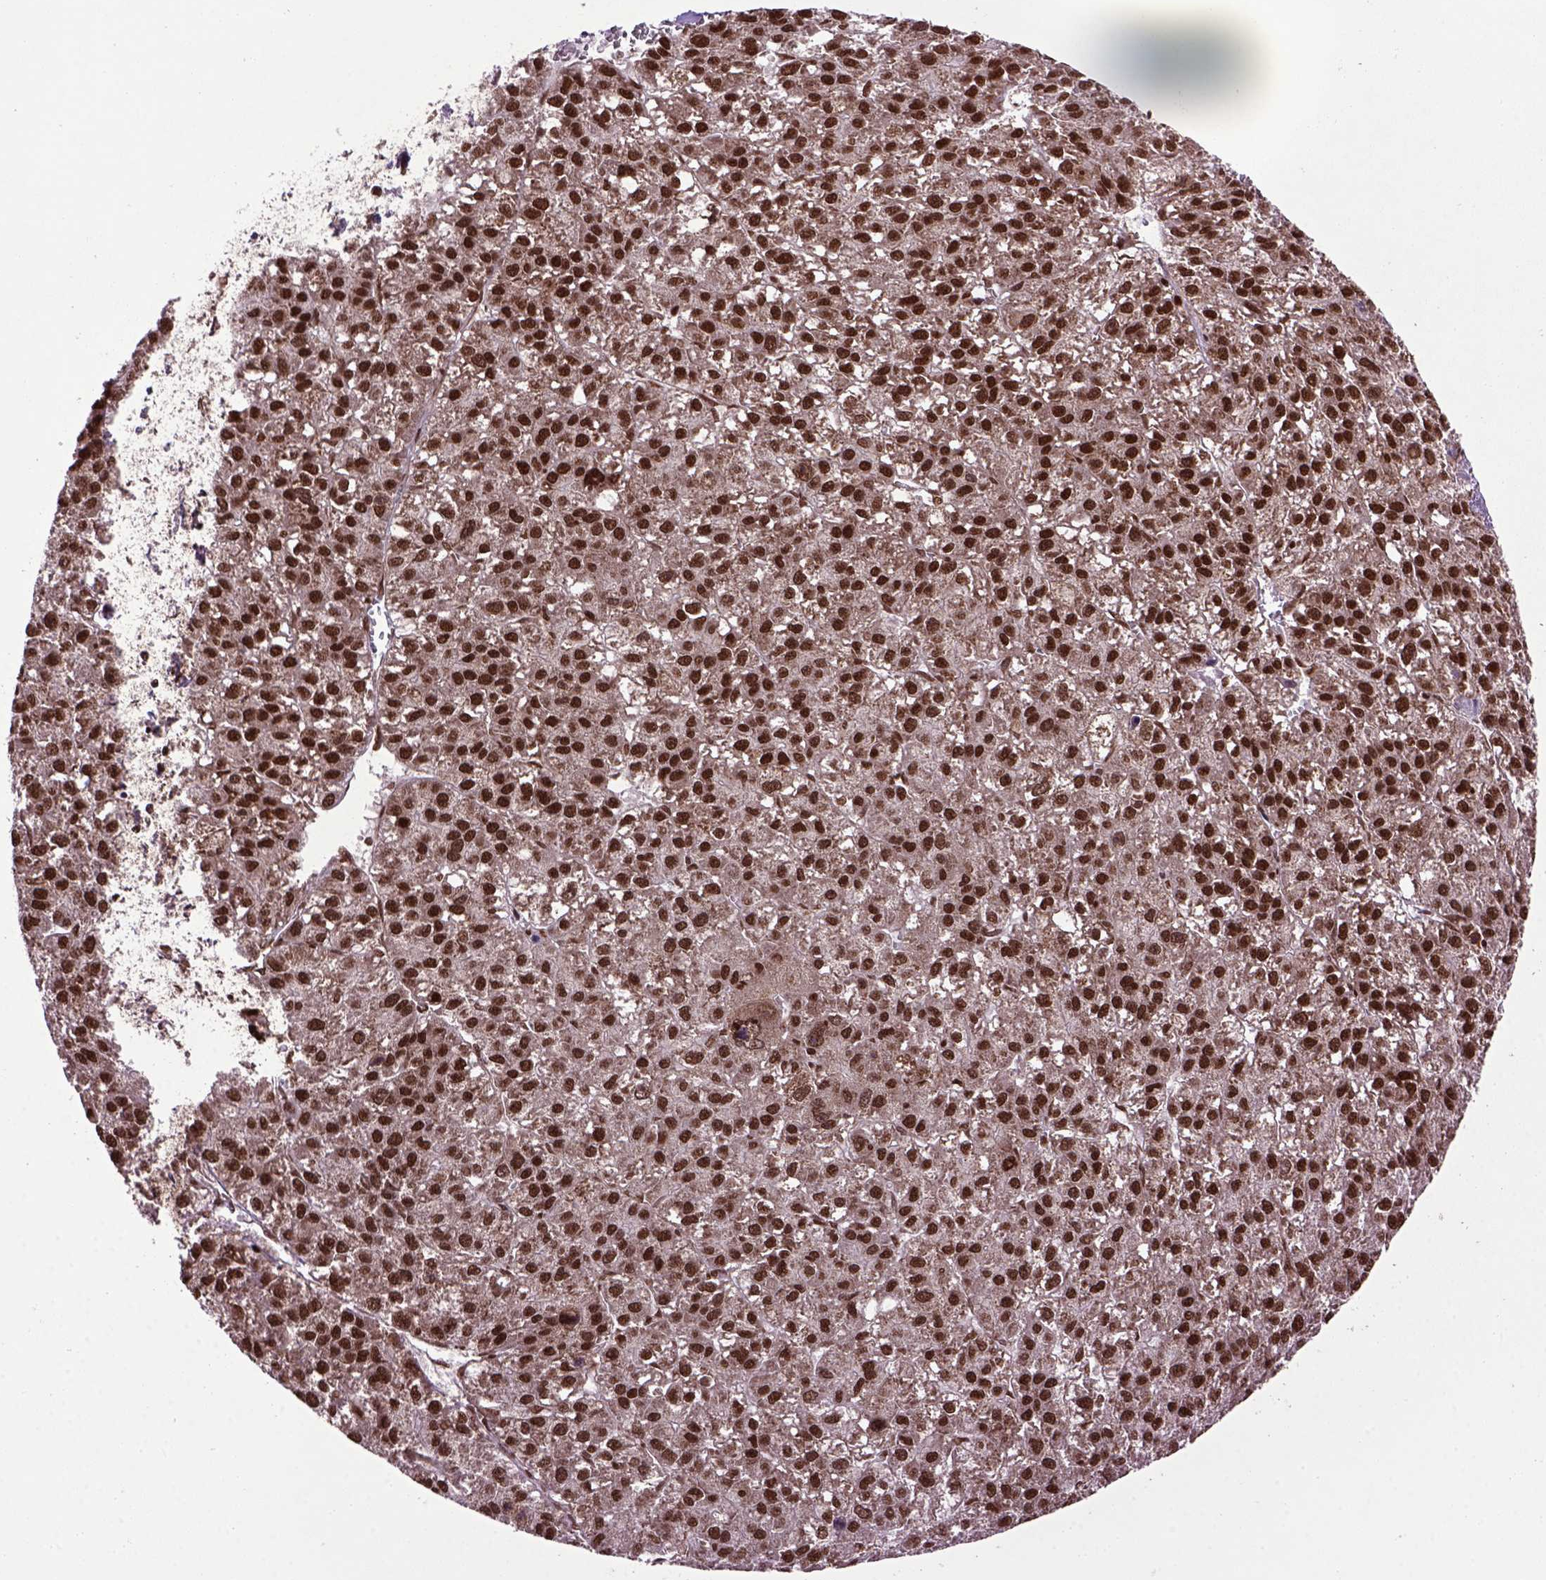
{"staining": {"intensity": "strong", "quantity": ">75%", "location": "nuclear"}, "tissue": "liver cancer", "cell_type": "Tumor cells", "image_type": "cancer", "snomed": [{"axis": "morphology", "description": "Carcinoma, Hepatocellular, NOS"}, {"axis": "topography", "description": "Liver"}], "caption": "Strong nuclear protein positivity is seen in approximately >75% of tumor cells in liver hepatocellular carcinoma.", "gene": "CELF1", "patient": {"sex": "female", "age": 70}}